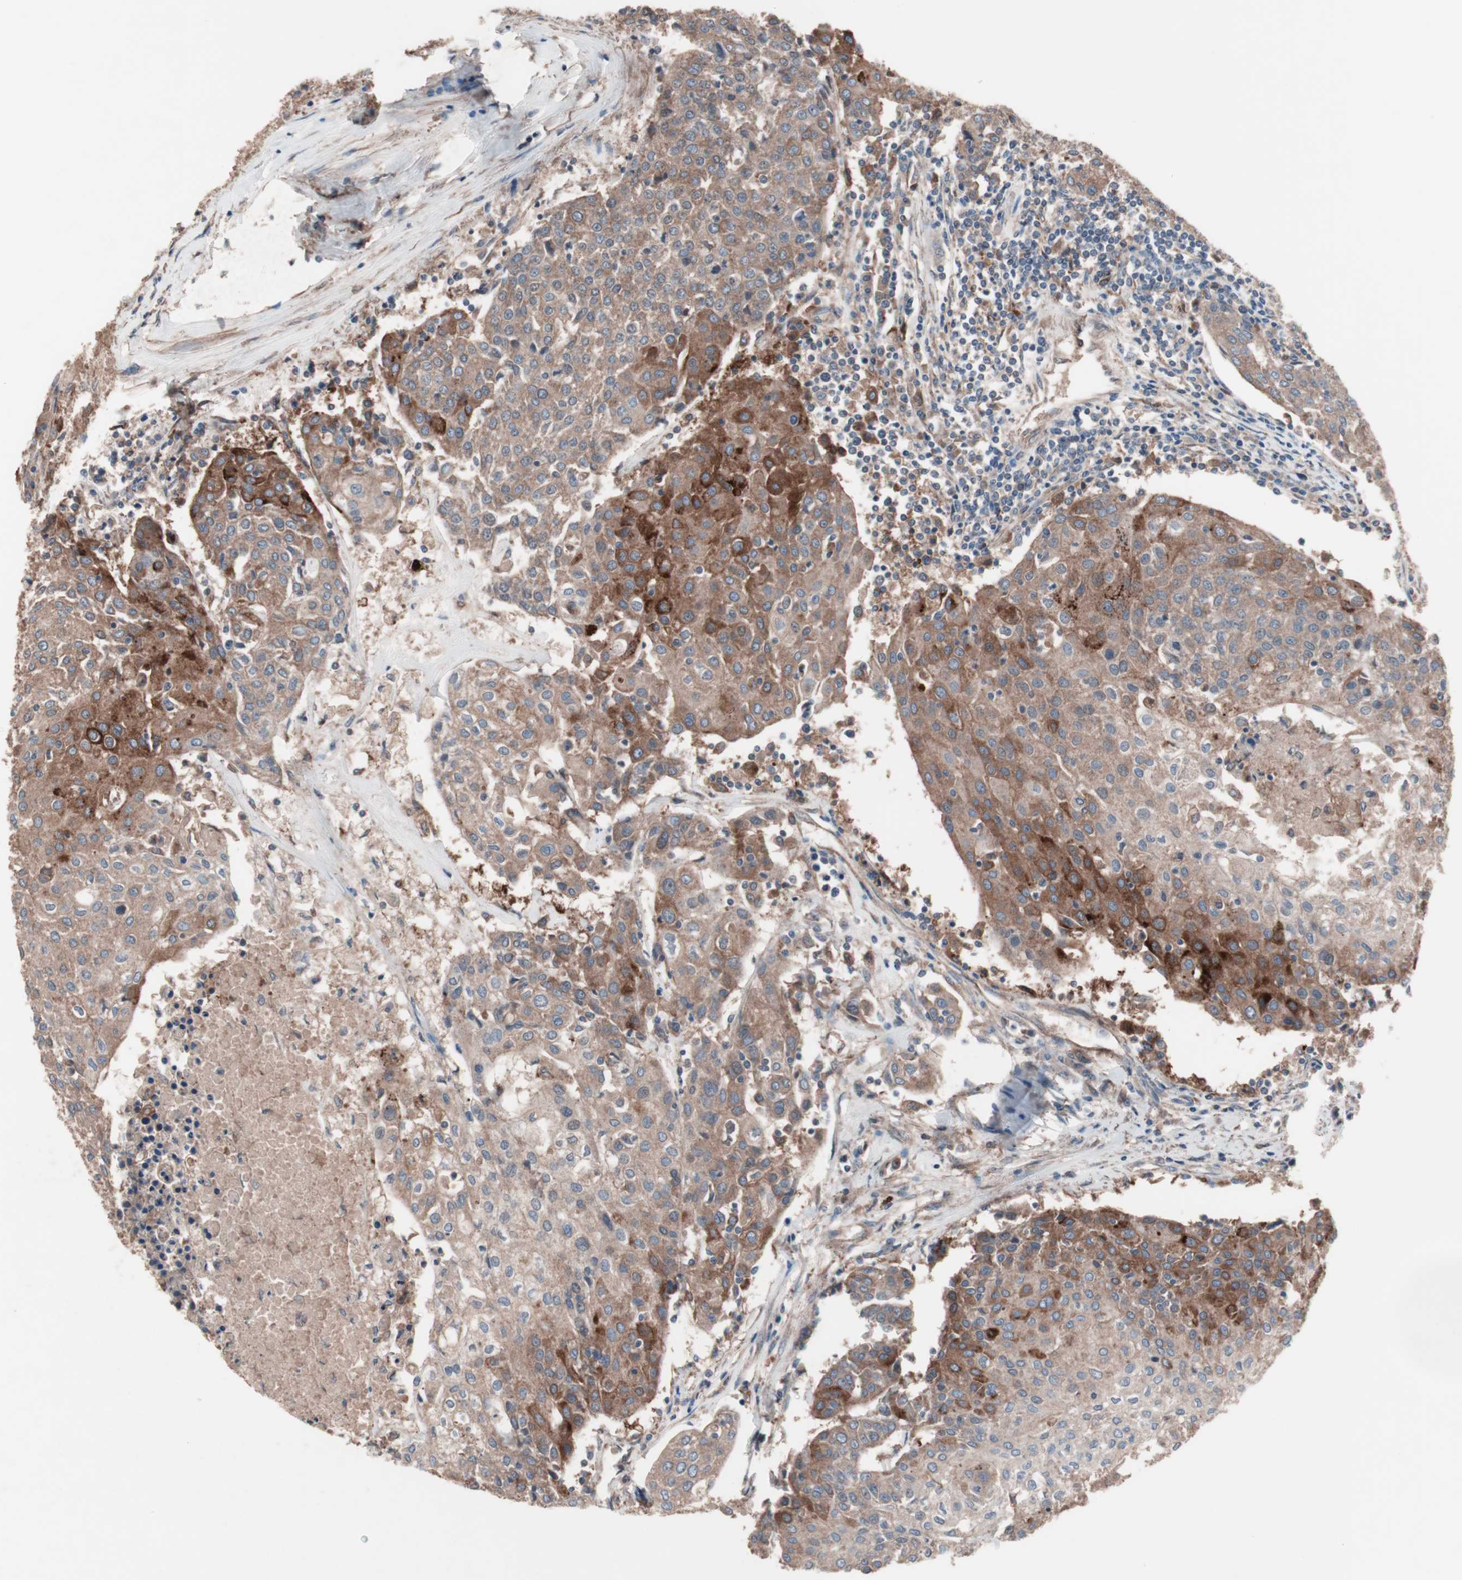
{"staining": {"intensity": "moderate", "quantity": ">75%", "location": "cytoplasmic/membranous"}, "tissue": "urothelial cancer", "cell_type": "Tumor cells", "image_type": "cancer", "snomed": [{"axis": "morphology", "description": "Urothelial carcinoma, High grade"}, {"axis": "topography", "description": "Urinary bladder"}], "caption": "A histopathology image showing moderate cytoplasmic/membranous positivity in approximately >75% of tumor cells in high-grade urothelial carcinoma, as visualized by brown immunohistochemical staining.", "gene": "ATG7", "patient": {"sex": "female", "age": 85}}